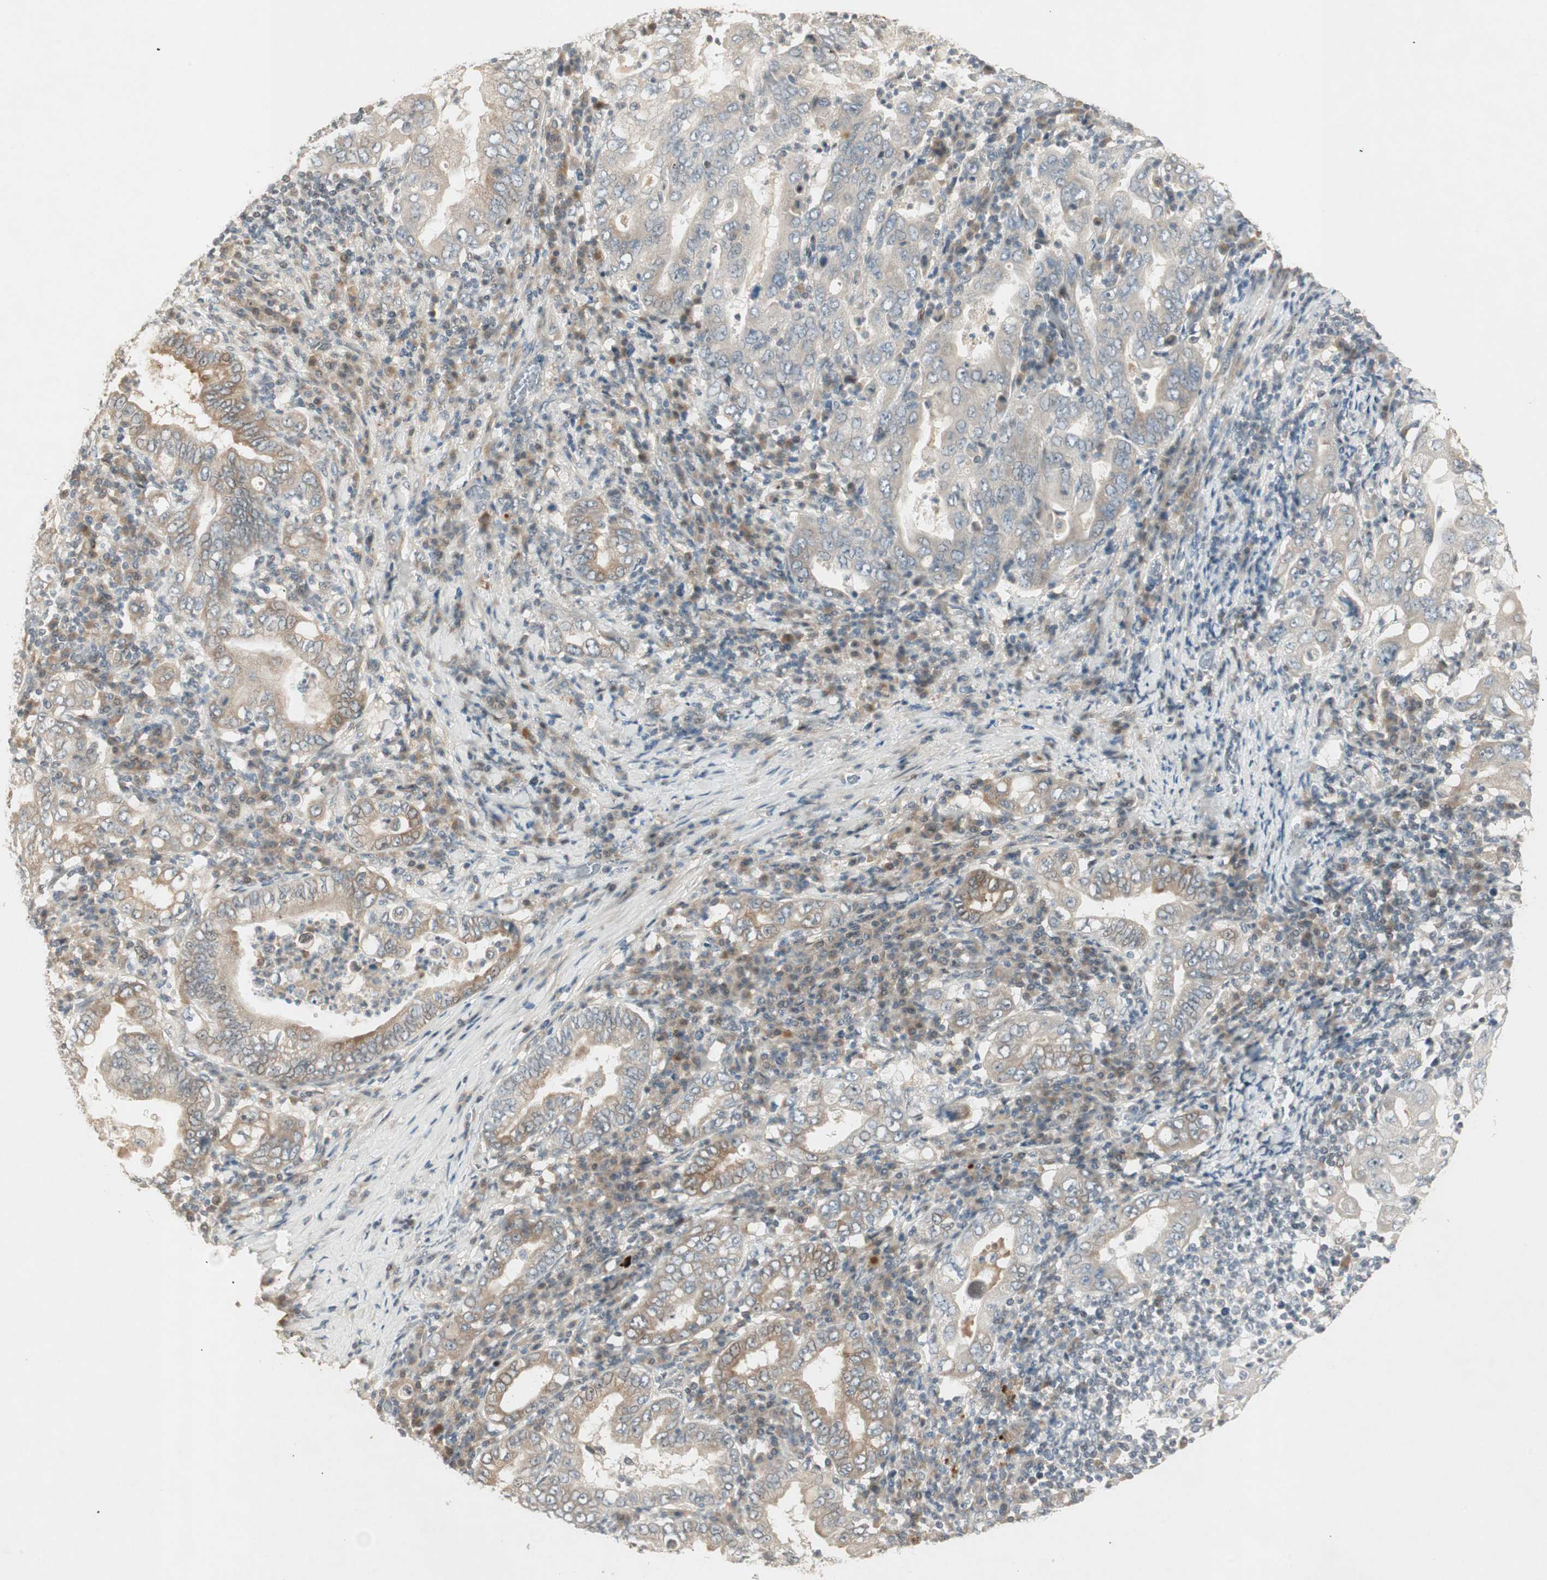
{"staining": {"intensity": "weak", "quantity": "25%-75%", "location": "cytoplasmic/membranous"}, "tissue": "stomach cancer", "cell_type": "Tumor cells", "image_type": "cancer", "snomed": [{"axis": "morphology", "description": "Normal tissue, NOS"}, {"axis": "morphology", "description": "Adenocarcinoma, NOS"}, {"axis": "topography", "description": "Esophagus"}, {"axis": "topography", "description": "Stomach, upper"}, {"axis": "topography", "description": "Peripheral nerve tissue"}], "caption": "Protein analysis of adenocarcinoma (stomach) tissue exhibits weak cytoplasmic/membranous positivity in approximately 25%-75% of tumor cells.", "gene": "ACSL5", "patient": {"sex": "male", "age": 62}}